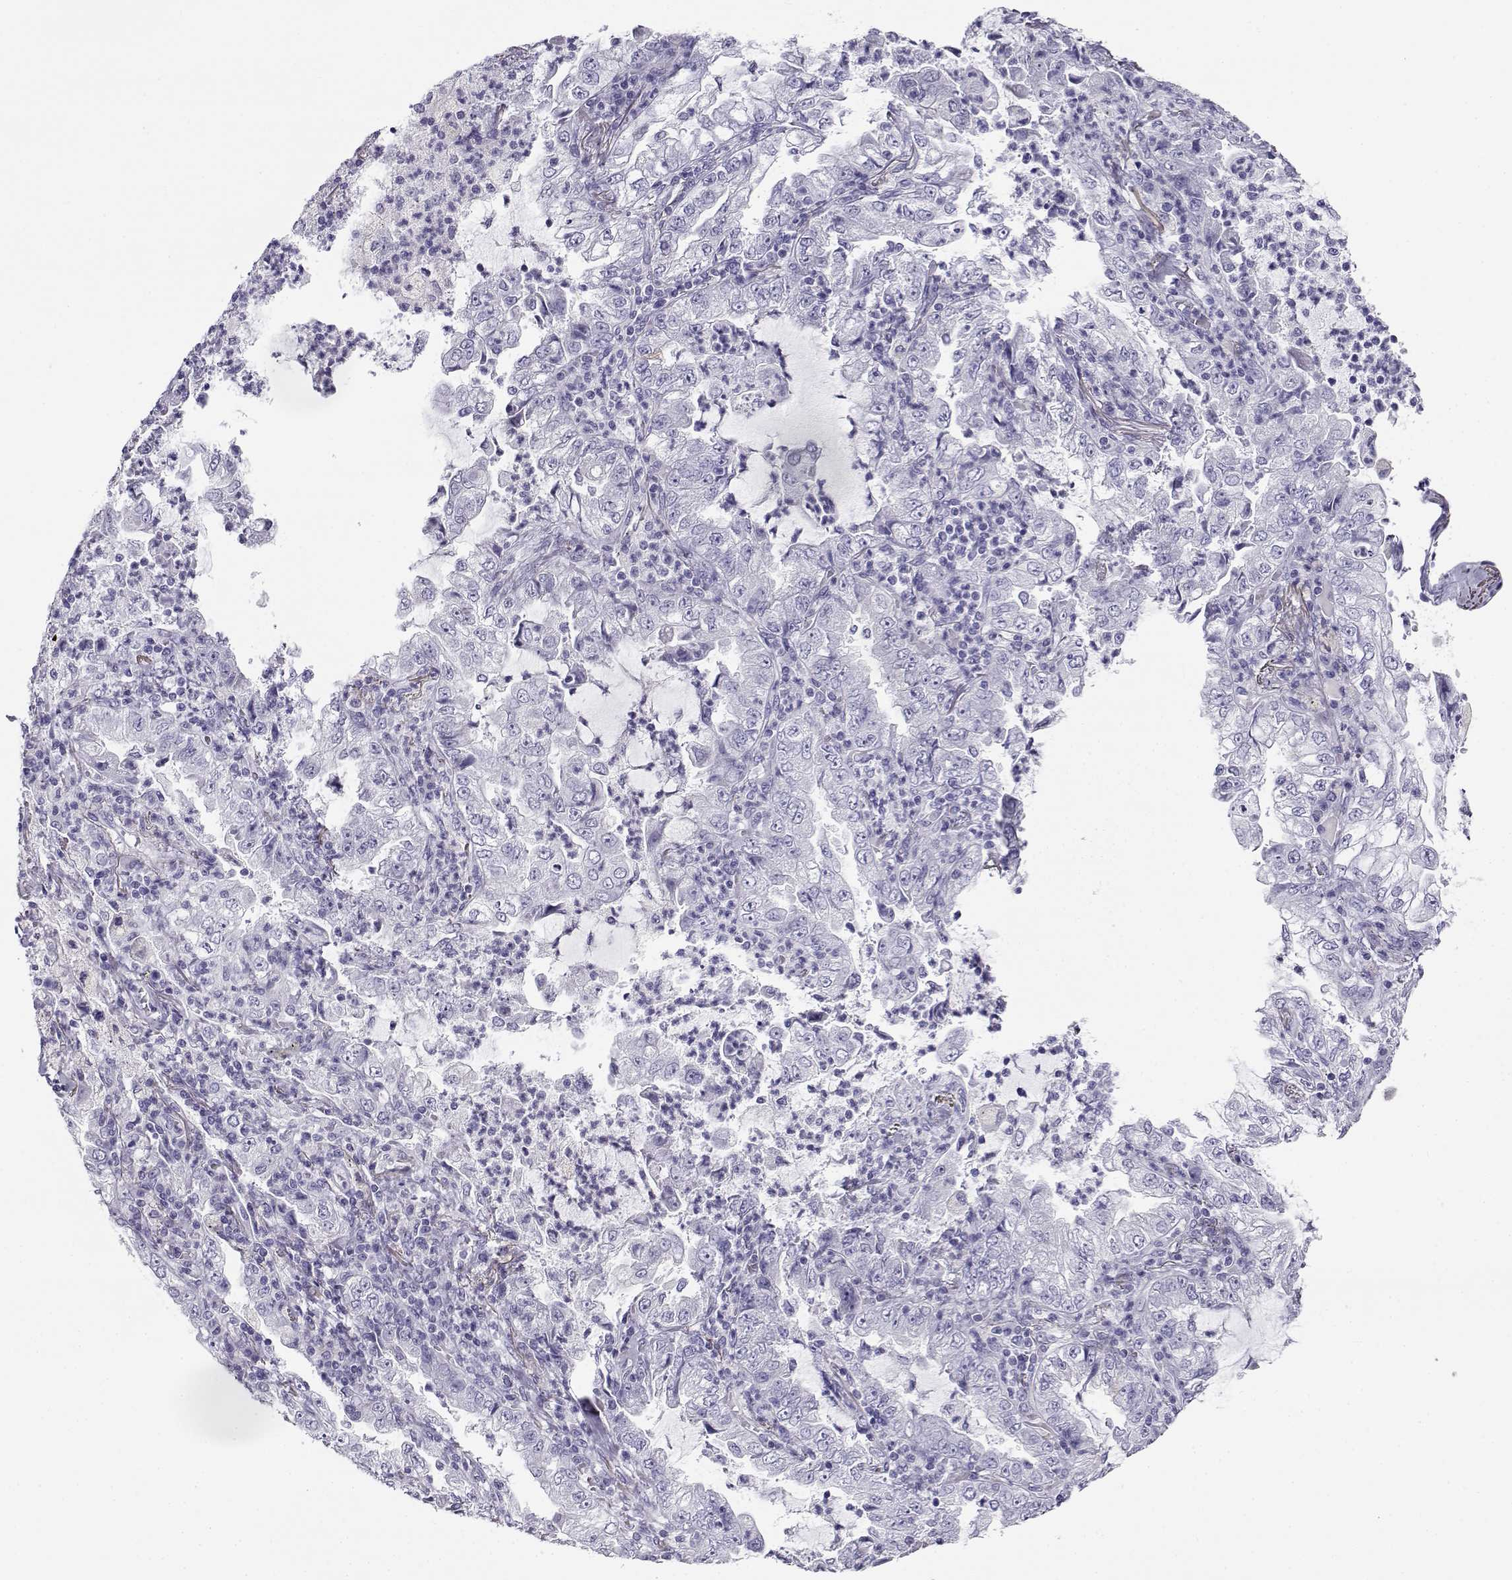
{"staining": {"intensity": "negative", "quantity": "none", "location": "none"}, "tissue": "lung cancer", "cell_type": "Tumor cells", "image_type": "cancer", "snomed": [{"axis": "morphology", "description": "Adenocarcinoma, NOS"}, {"axis": "topography", "description": "Lung"}], "caption": "Tumor cells are negative for brown protein staining in lung cancer (adenocarcinoma). Nuclei are stained in blue.", "gene": "CABS1", "patient": {"sex": "female", "age": 73}}